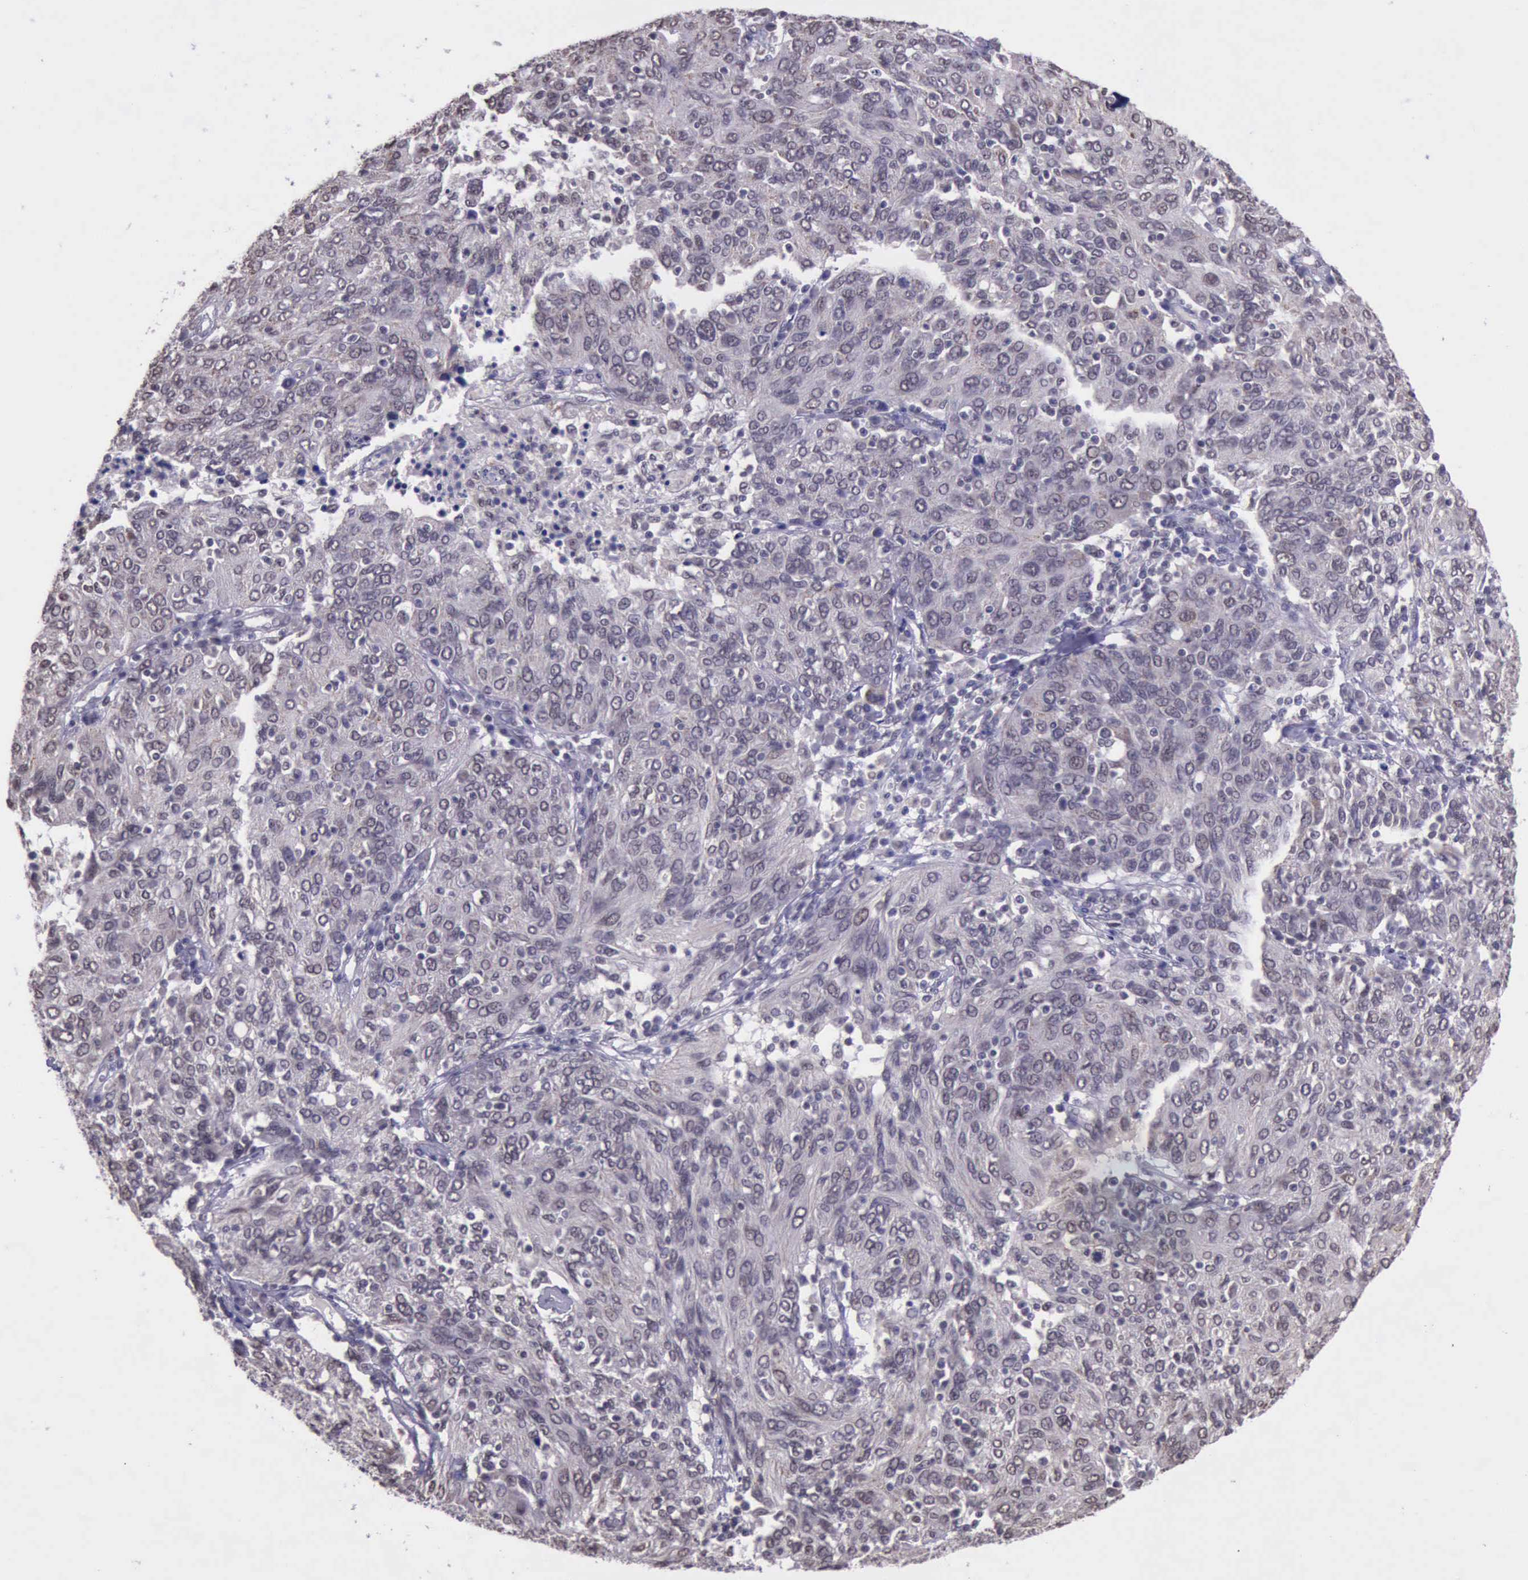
{"staining": {"intensity": "weak", "quantity": ">75%", "location": "nuclear"}, "tissue": "ovarian cancer", "cell_type": "Tumor cells", "image_type": "cancer", "snomed": [{"axis": "morphology", "description": "Carcinoma, endometroid"}, {"axis": "topography", "description": "Ovary"}], "caption": "The immunohistochemical stain labels weak nuclear staining in tumor cells of ovarian endometroid carcinoma tissue.", "gene": "PRPF39", "patient": {"sex": "female", "age": 50}}